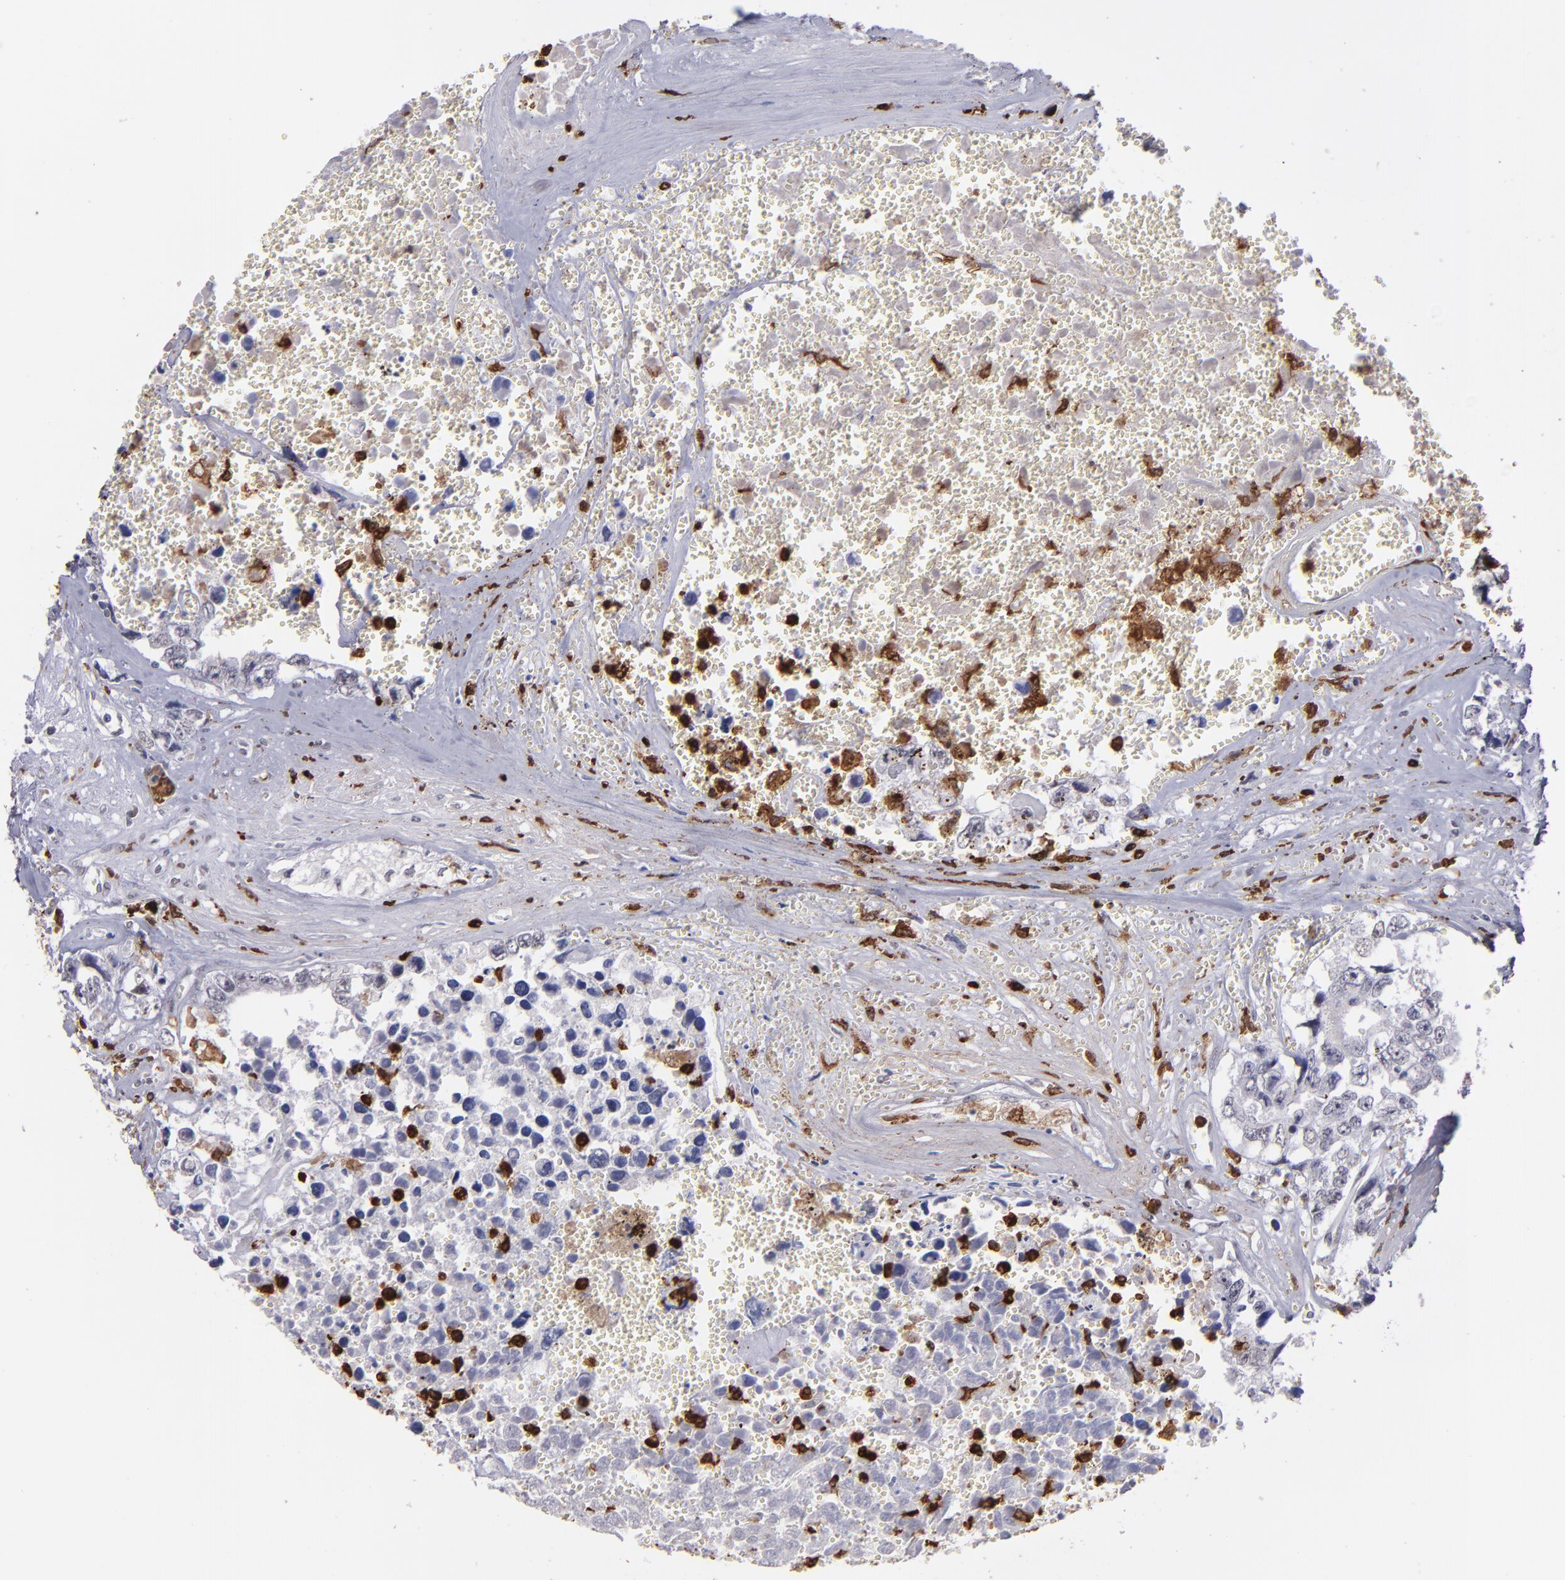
{"staining": {"intensity": "negative", "quantity": "none", "location": "none"}, "tissue": "testis cancer", "cell_type": "Tumor cells", "image_type": "cancer", "snomed": [{"axis": "morphology", "description": "Carcinoma, Embryonal, NOS"}, {"axis": "topography", "description": "Testis"}], "caption": "Image shows no protein positivity in tumor cells of testis cancer (embryonal carcinoma) tissue. Brightfield microscopy of IHC stained with DAB (3,3'-diaminobenzidine) (brown) and hematoxylin (blue), captured at high magnification.", "gene": "NCF2", "patient": {"sex": "male", "age": 31}}